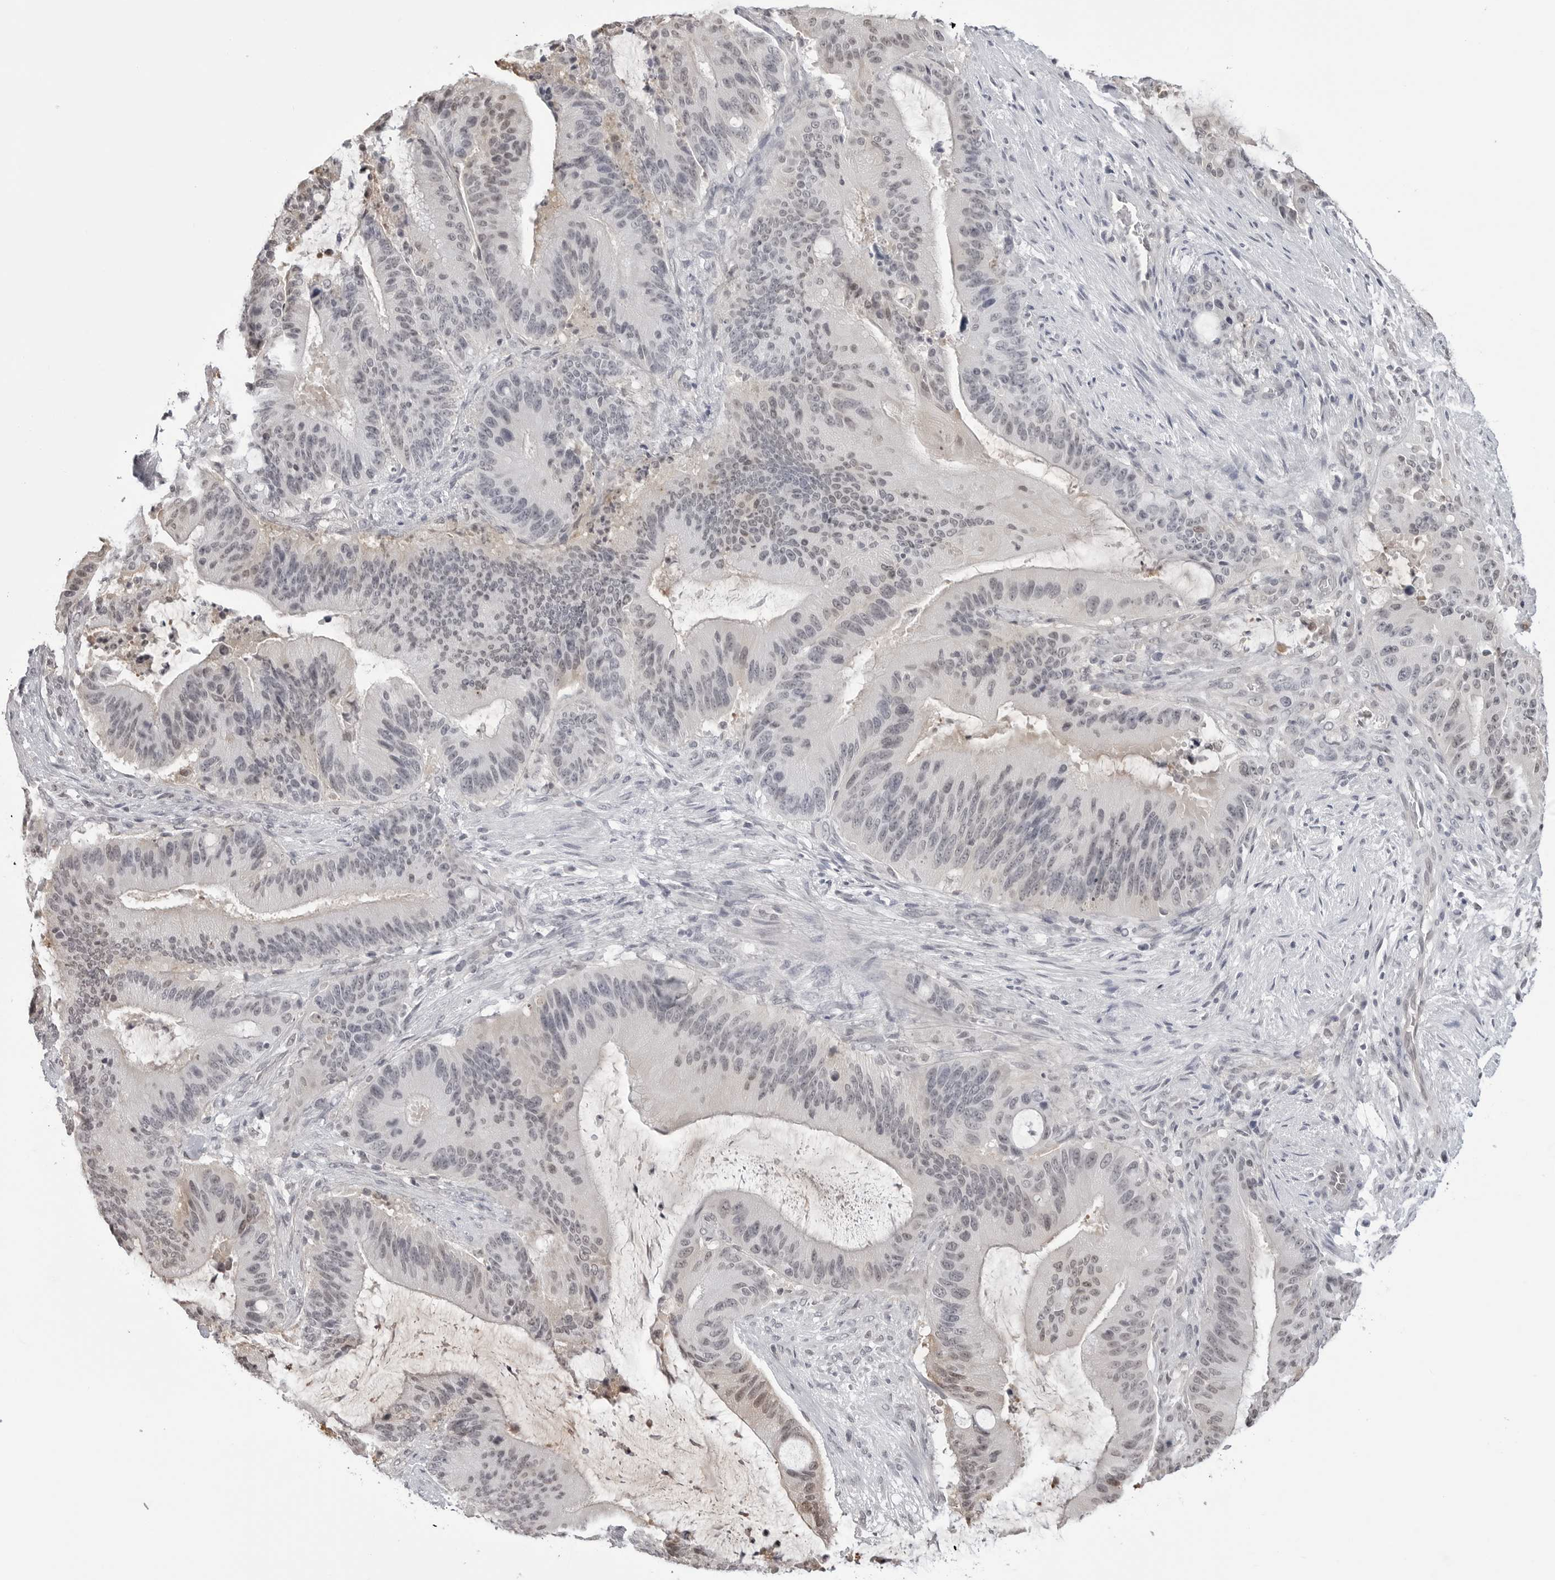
{"staining": {"intensity": "weak", "quantity": "<25%", "location": "nuclear"}, "tissue": "liver cancer", "cell_type": "Tumor cells", "image_type": "cancer", "snomed": [{"axis": "morphology", "description": "Normal tissue, NOS"}, {"axis": "morphology", "description": "Cholangiocarcinoma"}, {"axis": "topography", "description": "Liver"}, {"axis": "topography", "description": "Peripheral nerve tissue"}], "caption": "DAB (3,3'-diaminobenzidine) immunohistochemical staining of human liver cancer displays no significant staining in tumor cells.", "gene": "YWHAG", "patient": {"sex": "female", "age": 73}}